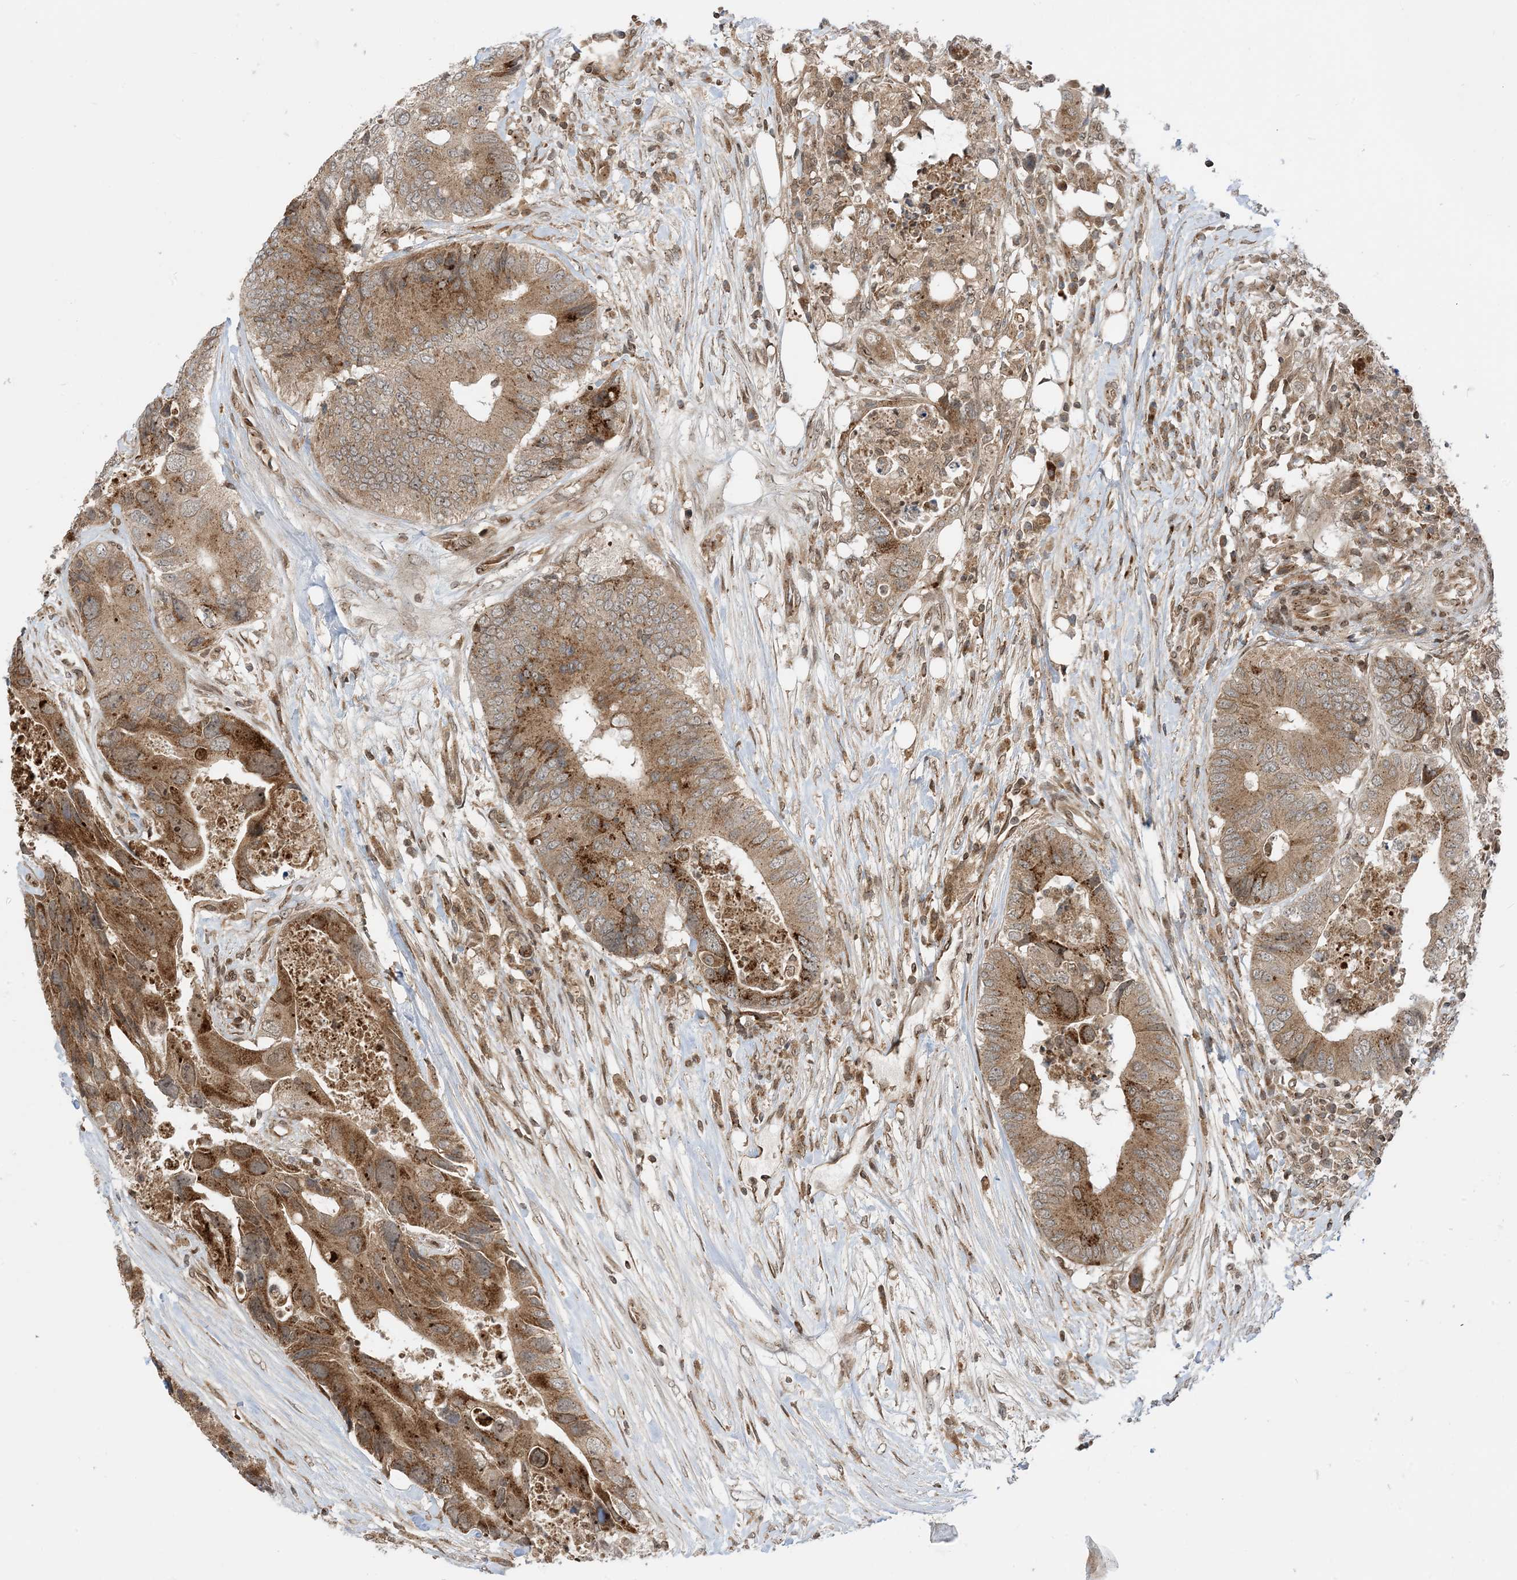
{"staining": {"intensity": "moderate", "quantity": ">75%", "location": "cytoplasmic/membranous"}, "tissue": "colorectal cancer", "cell_type": "Tumor cells", "image_type": "cancer", "snomed": [{"axis": "morphology", "description": "Adenocarcinoma, NOS"}, {"axis": "topography", "description": "Colon"}], "caption": "A photomicrograph of human colorectal cancer (adenocarcinoma) stained for a protein demonstrates moderate cytoplasmic/membranous brown staining in tumor cells.", "gene": "CASP4", "patient": {"sex": "male", "age": 71}}